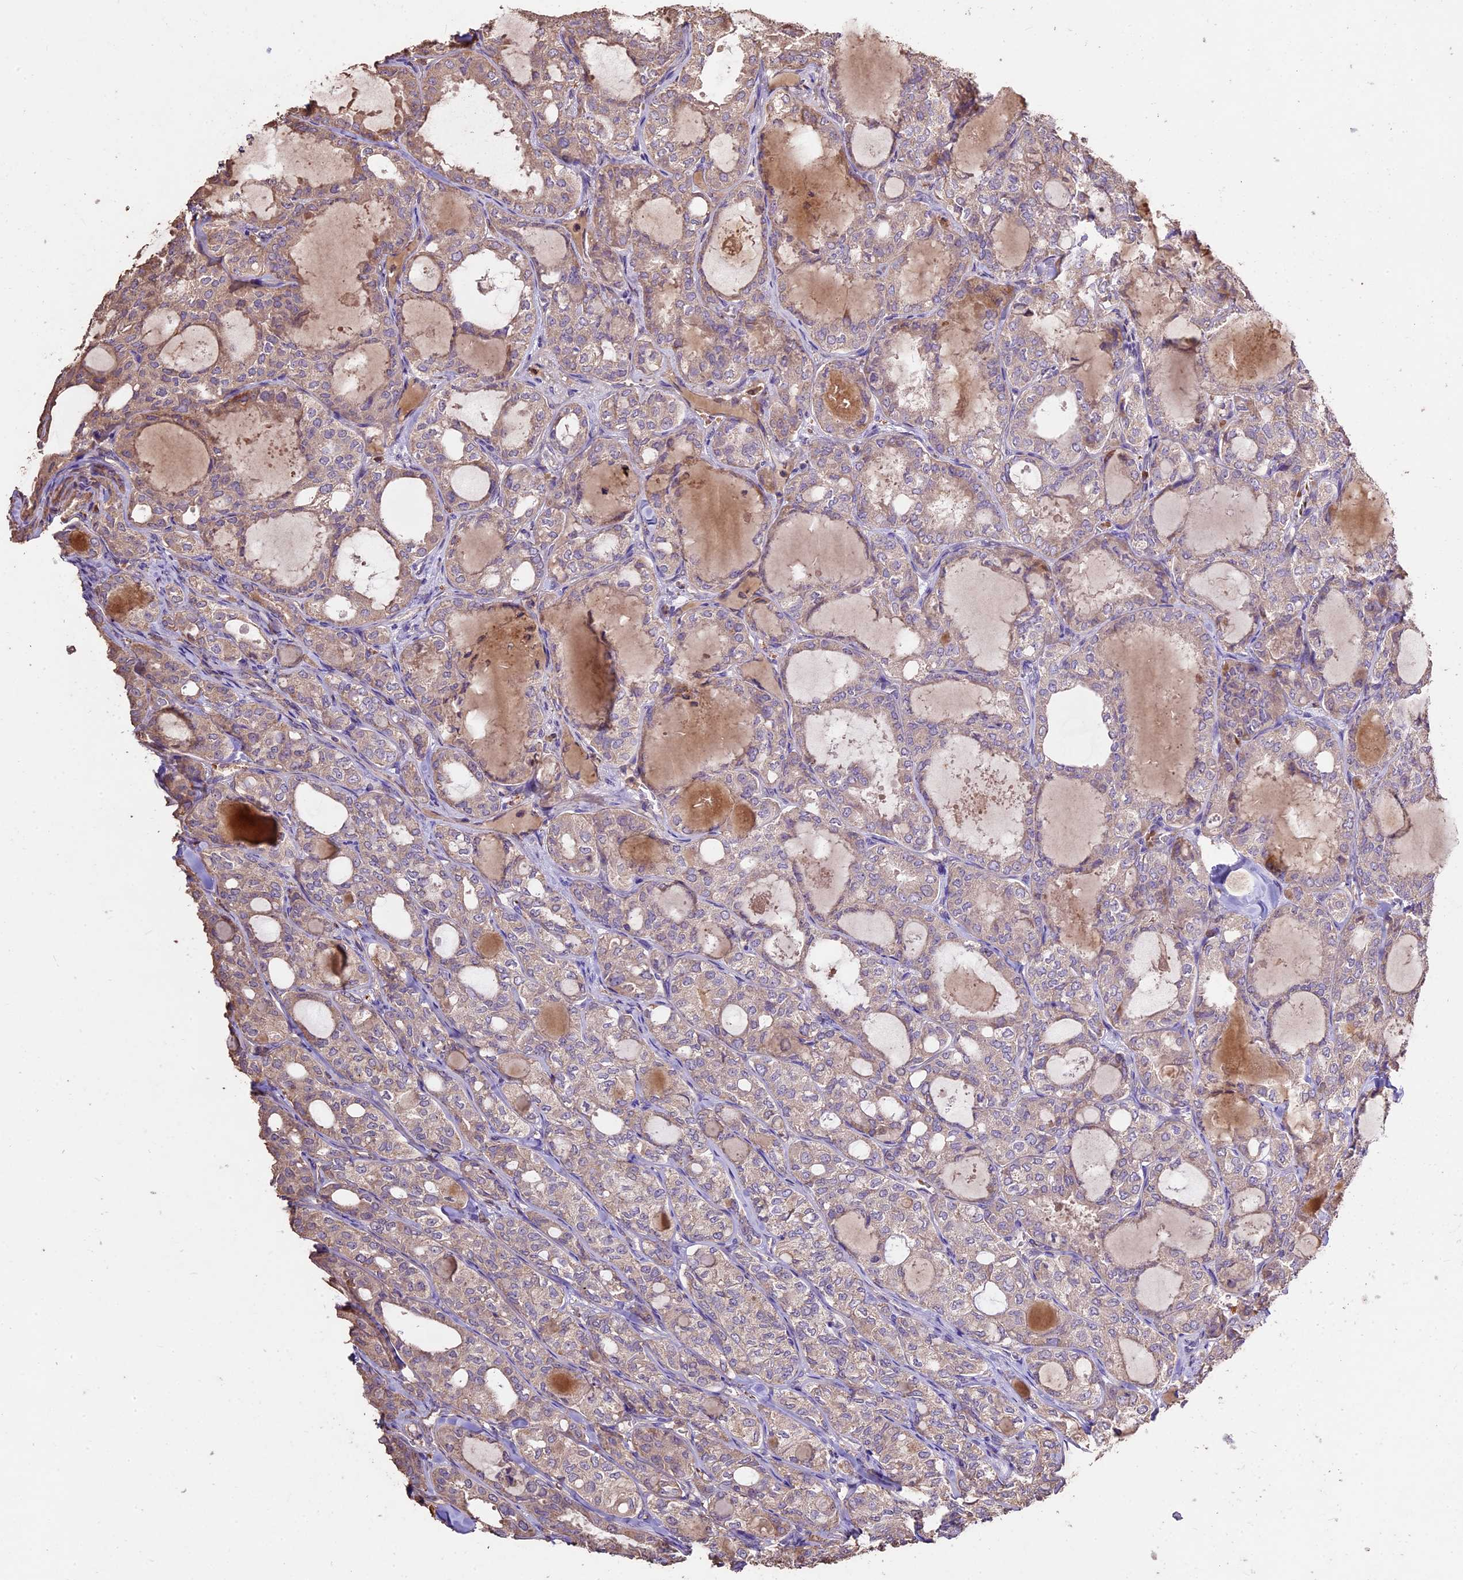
{"staining": {"intensity": "weak", "quantity": "<25%", "location": "cytoplasmic/membranous"}, "tissue": "thyroid cancer", "cell_type": "Tumor cells", "image_type": "cancer", "snomed": [{"axis": "morphology", "description": "Follicular adenoma carcinoma, NOS"}, {"axis": "topography", "description": "Thyroid gland"}], "caption": "This is an immunohistochemistry (IHC) image of human follicular adenoma carcinoma (thyroid). There is no expression in tumor cells.", "gene": "CRLF1", "patient": {"sex": "male", "age": 75}}